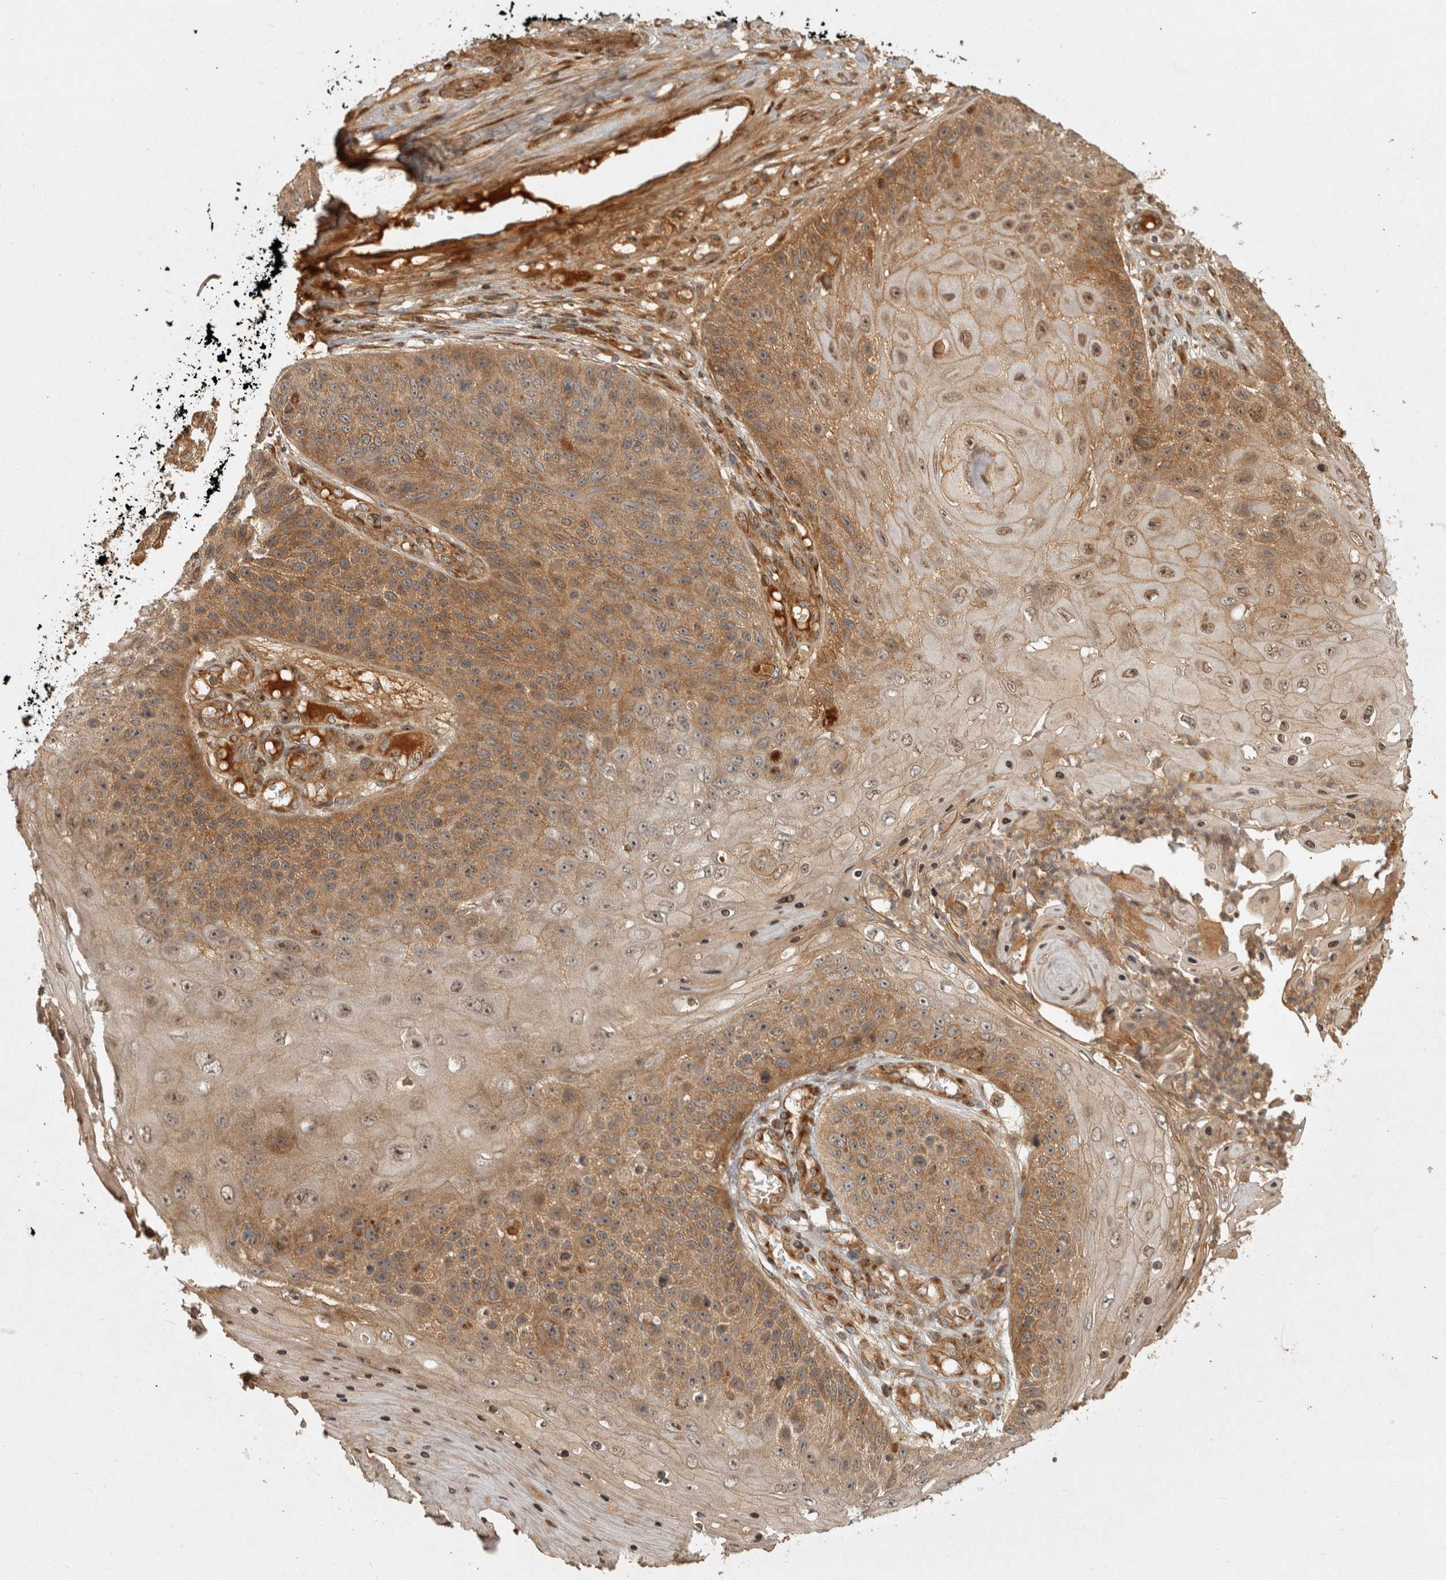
{"staining": {"intensity": "moderate", "quantity": ">75%", "location": "cytoplasmic/membranous"}, "tissue": "skin cancer", "cell_type": "Tumor cells", "image_type": "cancer", "snomed": [{"axis": "morphology", "description": "Squamous cell carcinoma, NOS"}, {"axis": "topography", "description": "Skin"}], "caption": "Immunohistochemical staining of human skin squamous cell carcinoma shows moderate cytoplasmic/membranous protein staining in about >75% of tumor cells.", "gene": "CAMSAP2", "patient": {"sex": "female", "age": 88}}